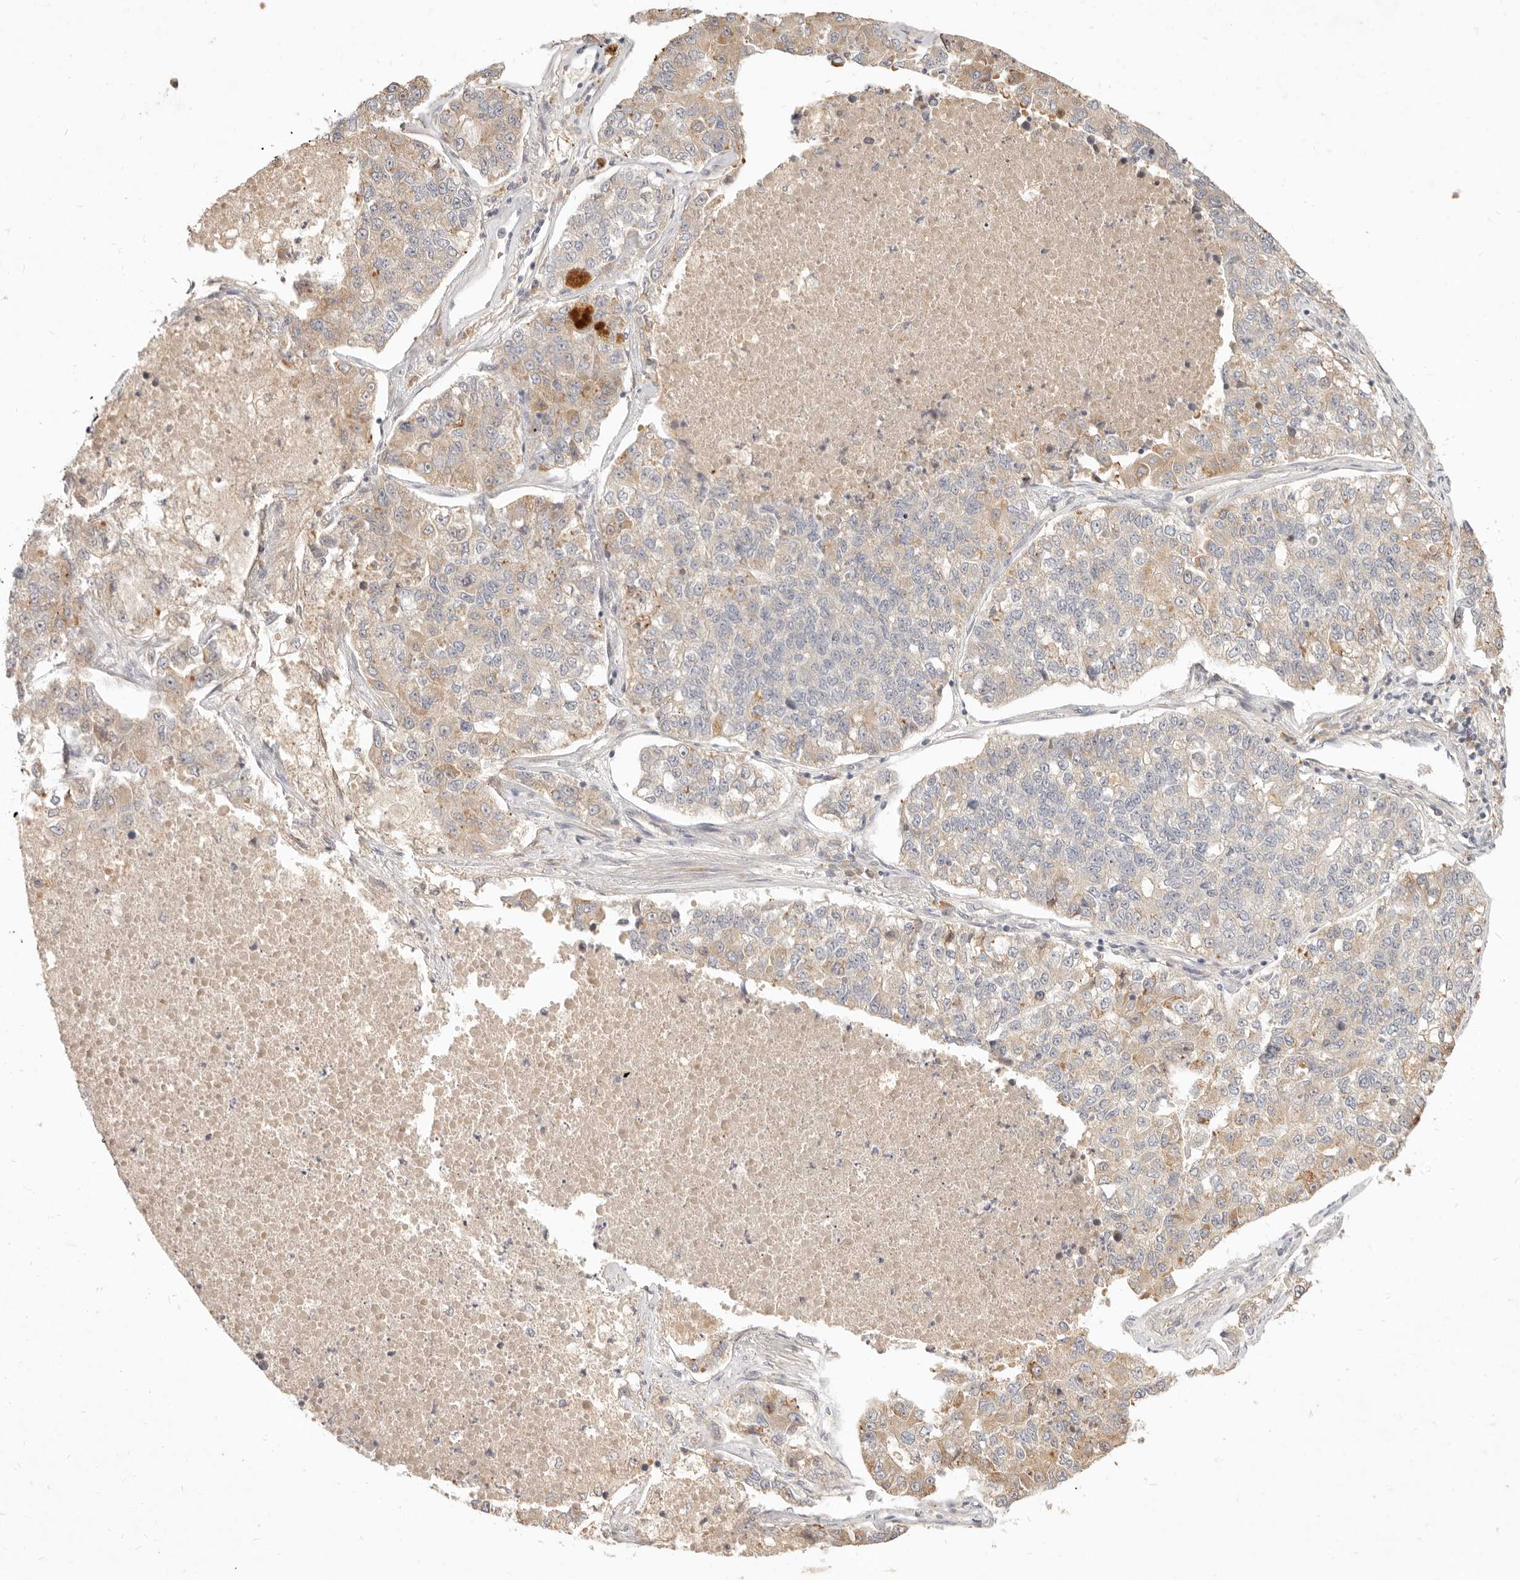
{"staining": {"intensity": "weak", "quantity": "25%-75%", "location": "cytoplasmic/membranous"}, "tissue": "lung cancer", "cell_type": "Tumor cells", "image_type": "cancer", "snomed": [{"axis": "morphology", "description": "Adenocarcinoma, NOS"}, {"axis": "topography", "description": "Lung"}], "caption": "This micrograph exhibits adenocarcinoma (lung) stained with immunohistochemistry to label a protein in brown. The cytoplasmic/membranous of tumor cells show weak positivity for the protein. Nuclei are counter-stained blue.", "gene": "UBXN11", "patient": {"sex": "male", "age": 49}}